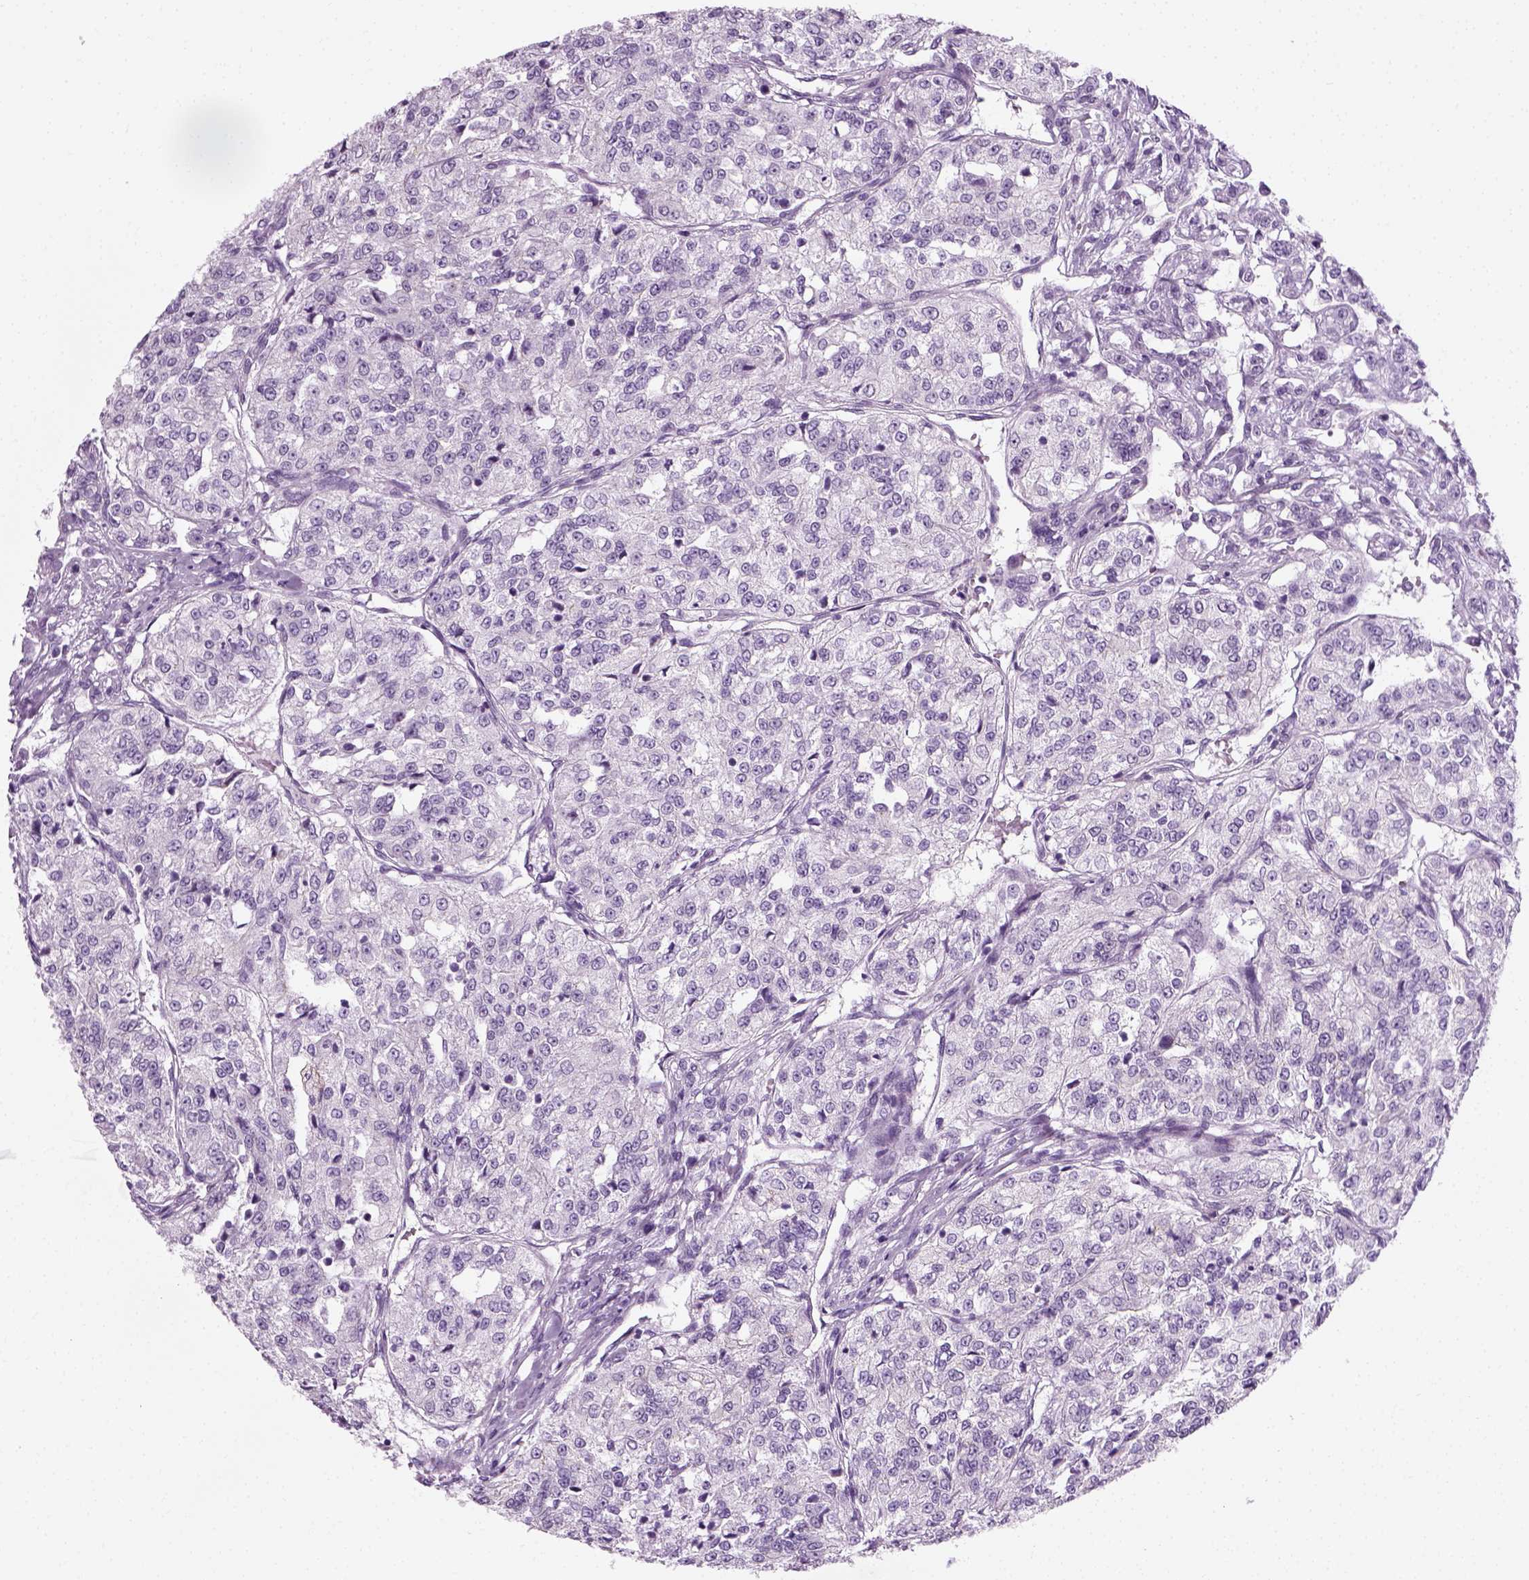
{"staining": {"intensity": "negative", "quantity": "none", "location": "none"}, "tissue": "renal cancer", "cell_type": "Tumor cells", "image_type": "cancer", "snomed": [{"axis": "morphology", "description": "Adenocarcinoma, NOS"}, {"axis": "topography", "description": "Kidney"}], "caption": "Renal cancer stained for a protein using immunohistochemistry demonstrates no positivity tumor cells.", "gene": "SPATA31E1", "patient": {"sex": "female", "age": 63}}